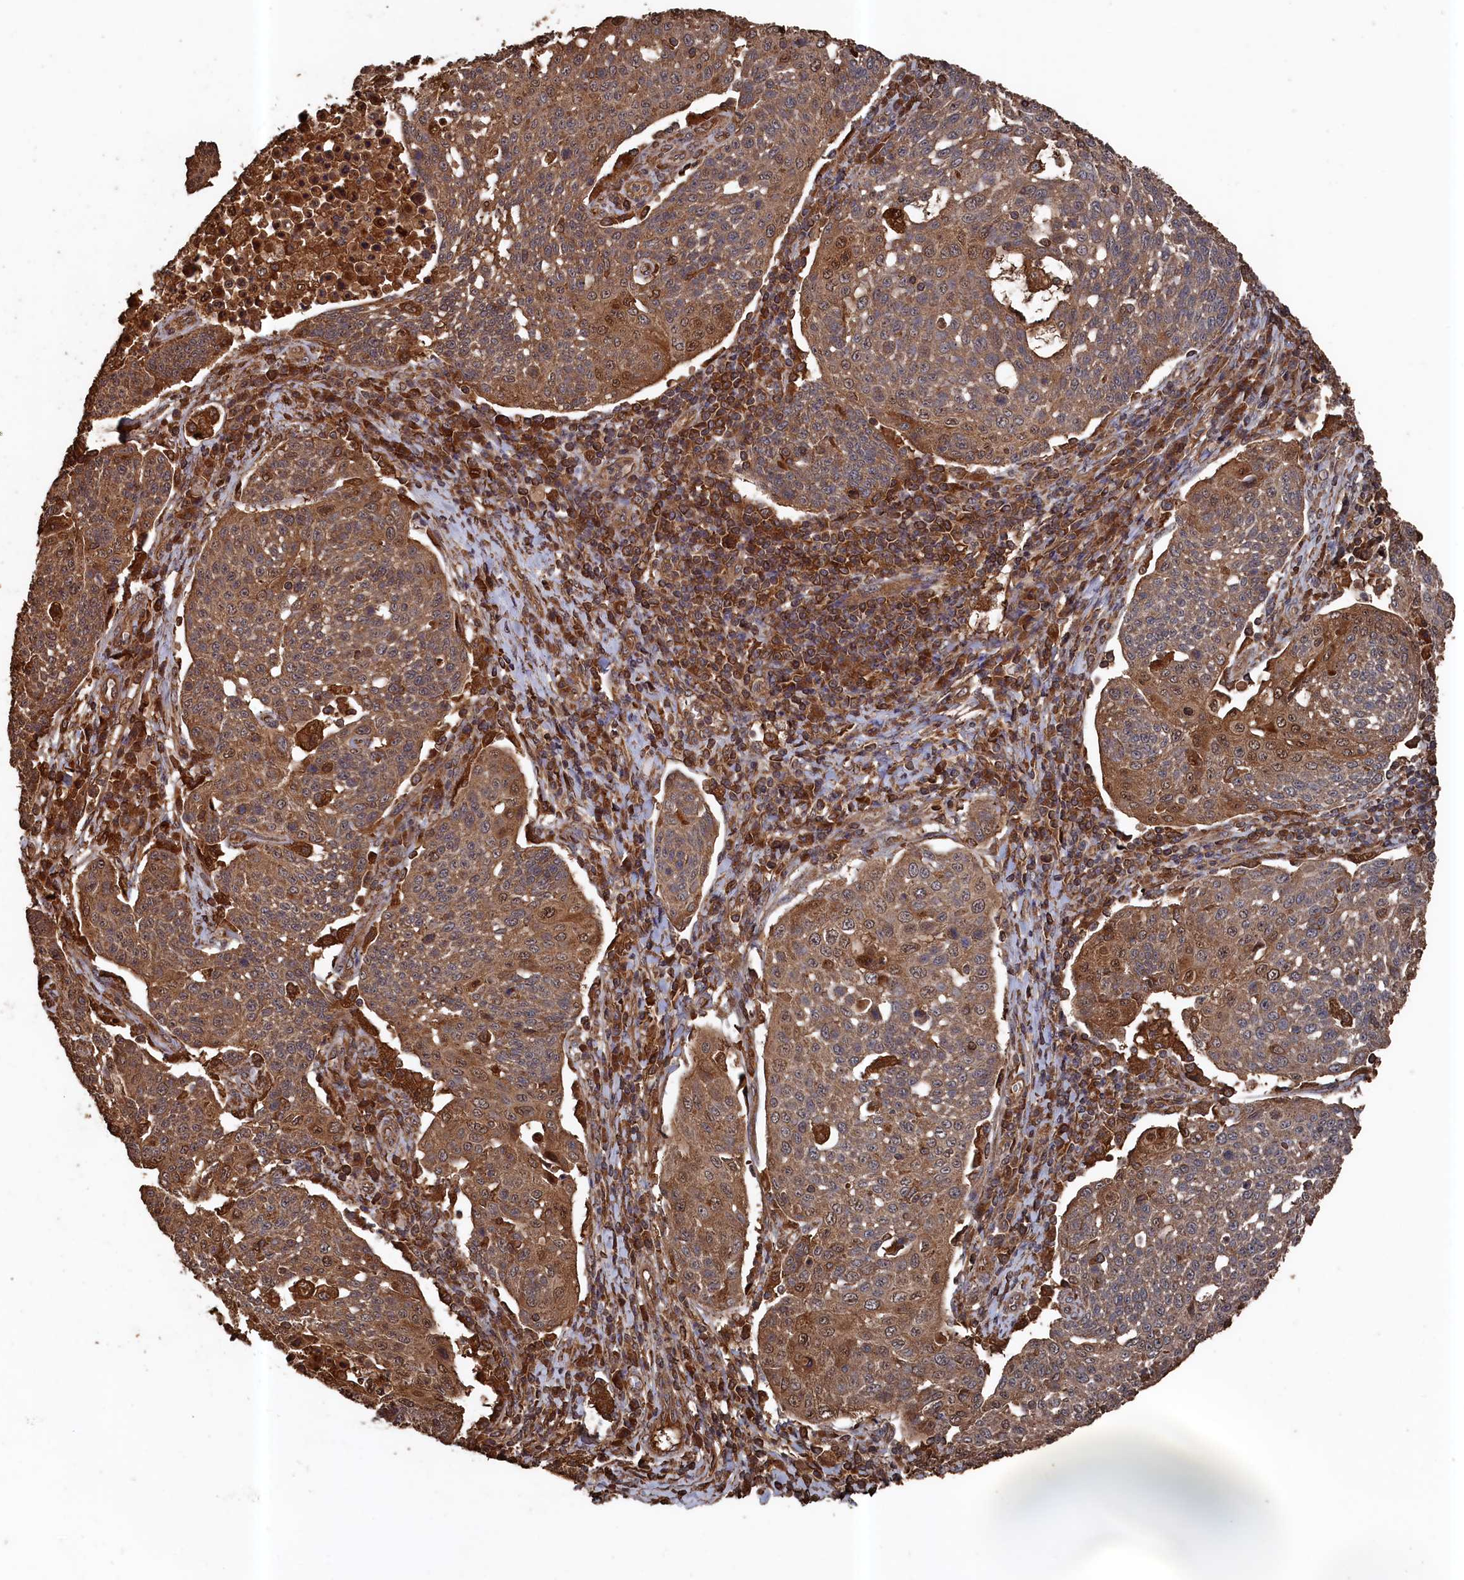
{"staining": {"intensity": "moderate", "quantity": ">75%", "location": "cytoplasmic/membranous"}, "tissue": "cervical cancer", "cell_type": "Tumor cells", "image_type": "cancer", "snomed": [{"axis": "morphology", "description": "Squamous cell carcinoma, NOS"}, {"axis": "topography", "description": "Cervix"}], "caption": "Tumor cells display moderate cytoplasmic/membranous positivity in about >75% of cells in squamous cell carcinoma (cervical).", "gene": "SNX33", "patient": {"sex": "female", "age": 34}}